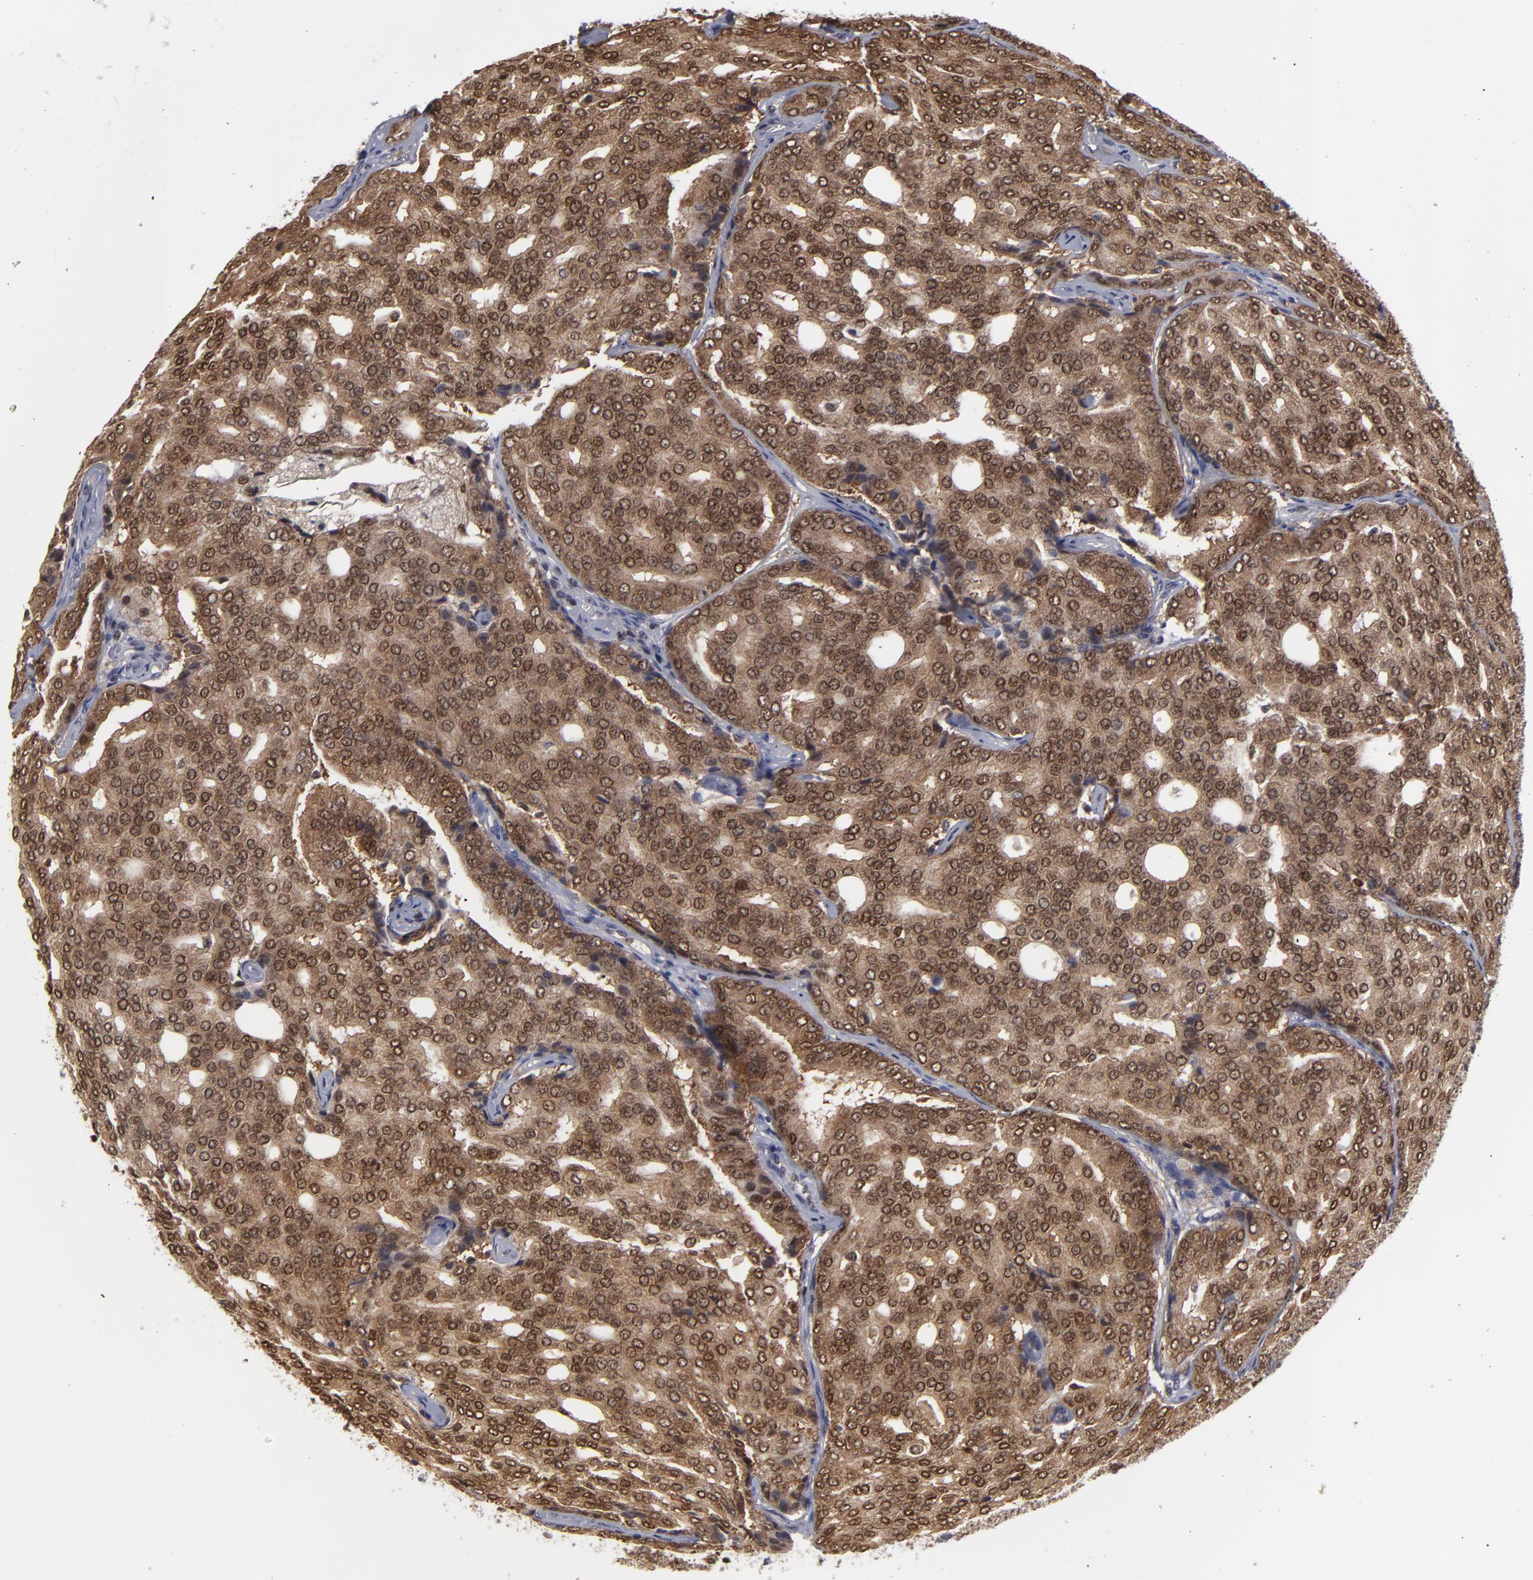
{"staining": {"intensity": "moderate", "quantity": ">75%", "location": "cytoplasmic/membranous,nuclear"}, "tissue": "prostate cancer", "cell_type": "Tumor cells", "image_type": "cancer", "snomed": [{"axis": "morphology", "description": "Adenocarcinoma, High grade"}, {"axis": "topography", "description": "Prostate"}], "caption": "Prostate cancer stained with a protein marker demonstrates moderate staining in tumor cells.", "gene": "GSR", "patient": {"sex": "male", "age": 64}}